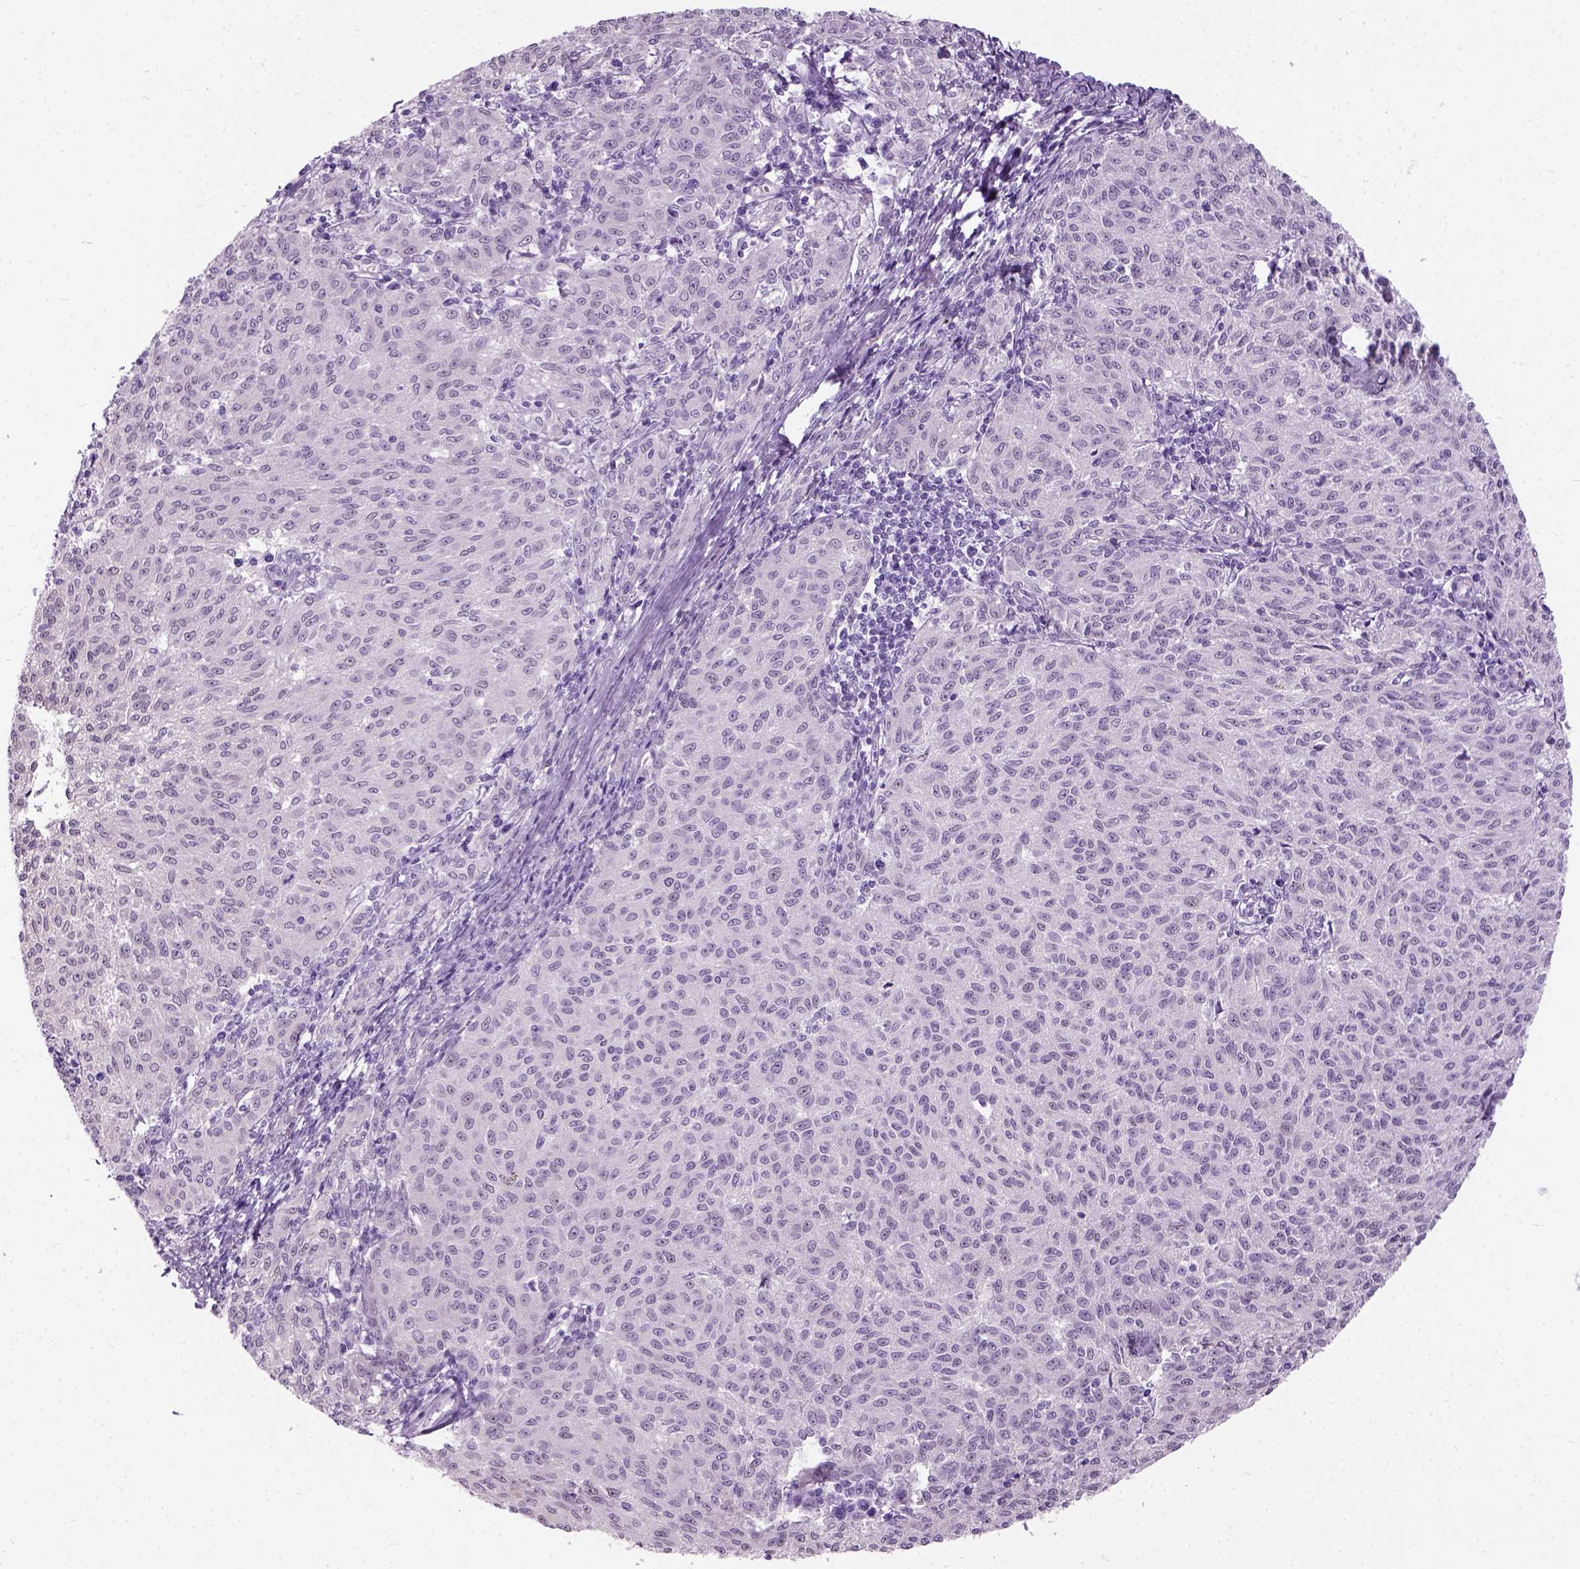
{"staining": {"intensity": "negative", "quantity": "none", "location": "none"}, "tissue": "melanoma", "cell_type": "Tumor cells", "image_type": "cancer", "snomed": [{"axis": "morphology", "description": "Malignant melanoma, NOS"}, {"axis": "topography", "description": "Skin"}], "caption": "Human malignant melanoma stained for a protein using immunohistochemistry (IHC) shows no positivity in tumor cells.", "gene": "AXDND1", "patient": {"sex": "female", "age": 72}}